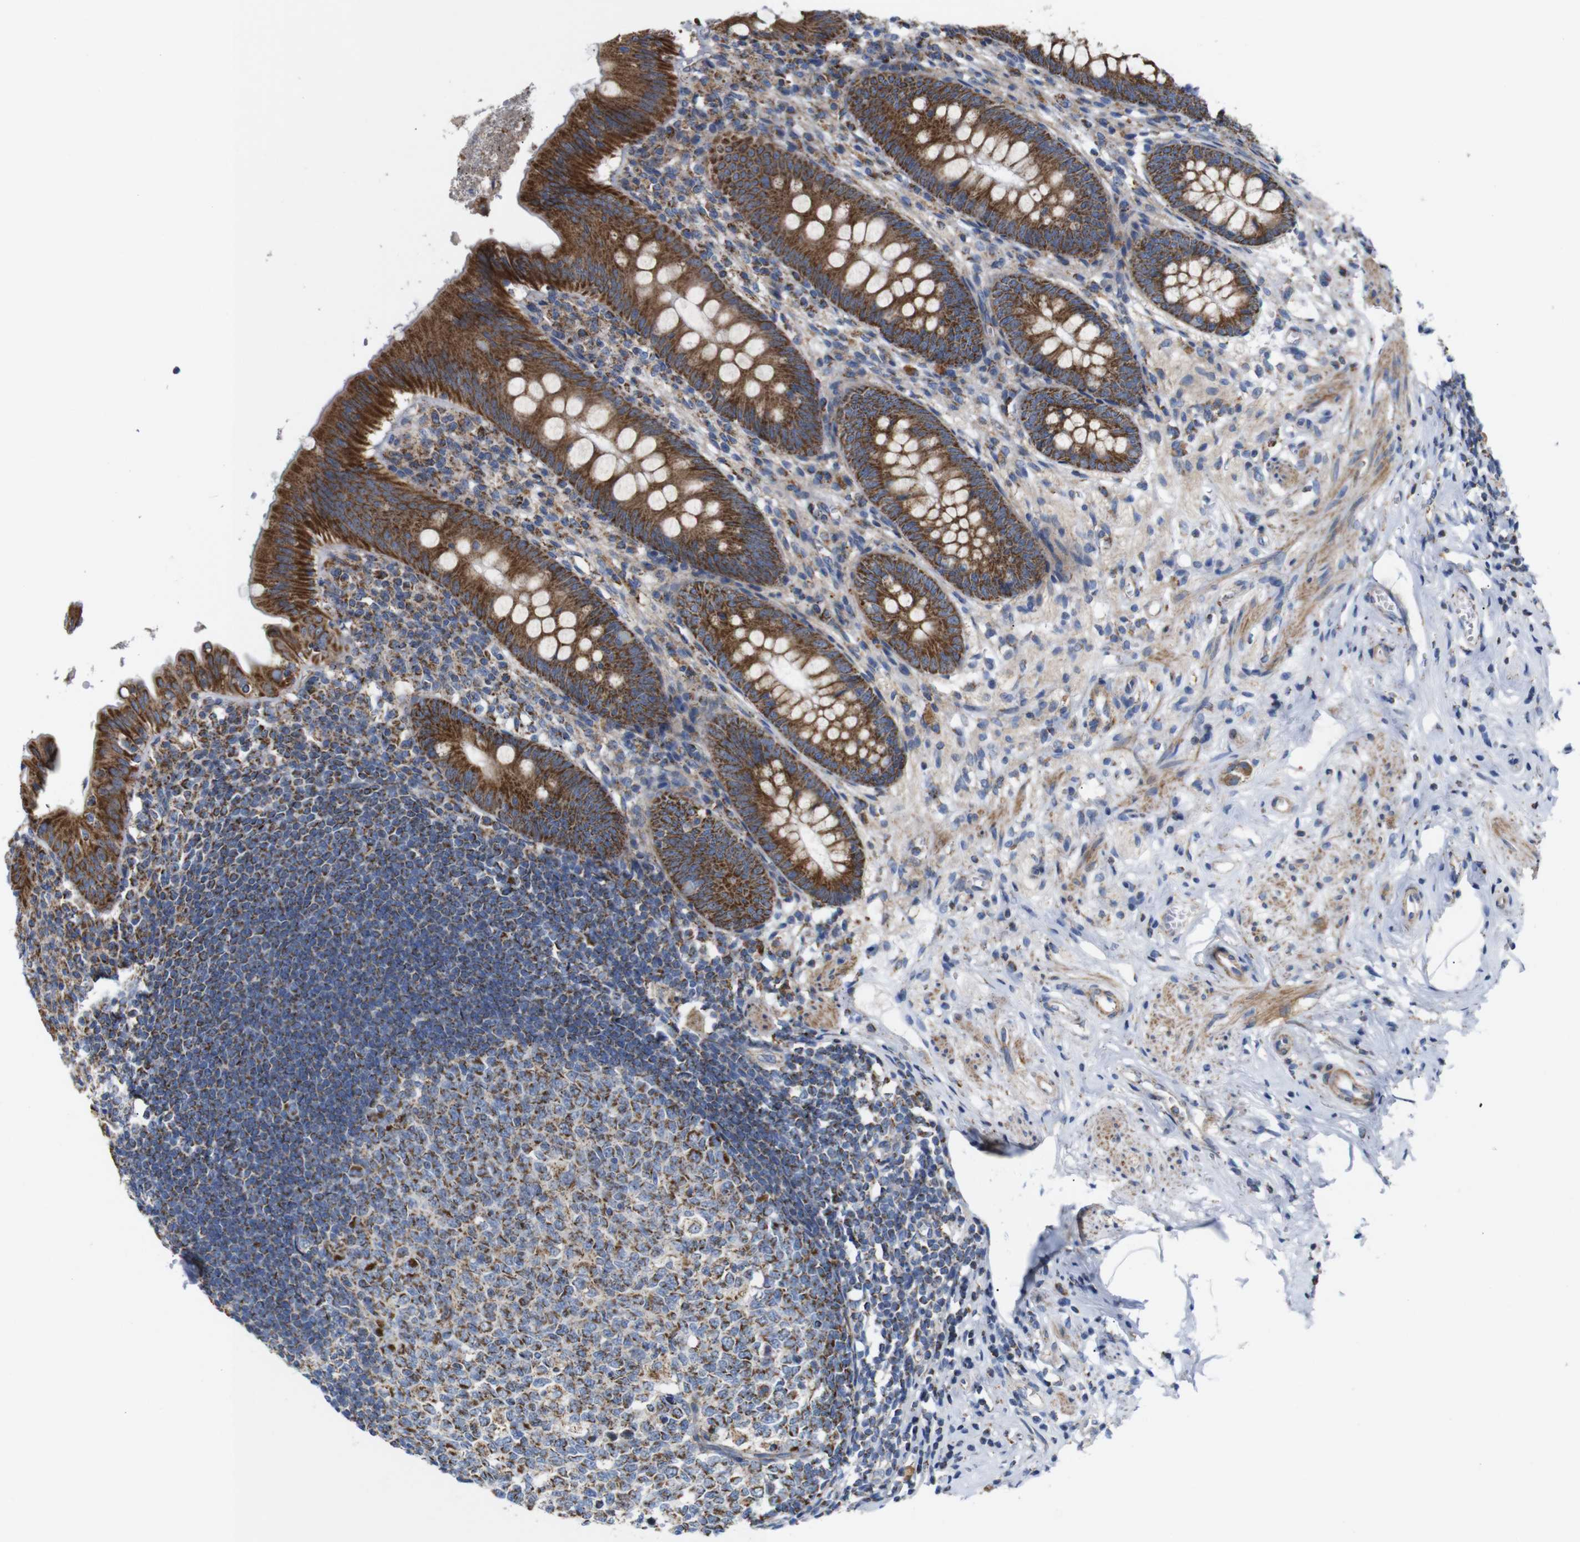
{"staining": {"intensity": "moderate", "quantity": ">75%", "location": "cytoplasmic/membranous"}, "tissue": "appendix", "cell_type": "Glandular cells", "image_type": "normal", "snomed": [{"axis": "morphology", "description": "Normal tissue, NOS"}, {"axis": "topography", "description": "Appendix"}], "caption": "High-power microscopy captured an immunohistochemistry (IHC) histopathology image of benign appendix, revealing moderate cytoplasmic/membranous staining in about >75% of glandular cells. (DAB (3,3'-diaminobenzidine) IHC with brightfield microscopy, high magnification).", "gene": "FAM171B", "patient": {"sex": "male", "age": 56}}